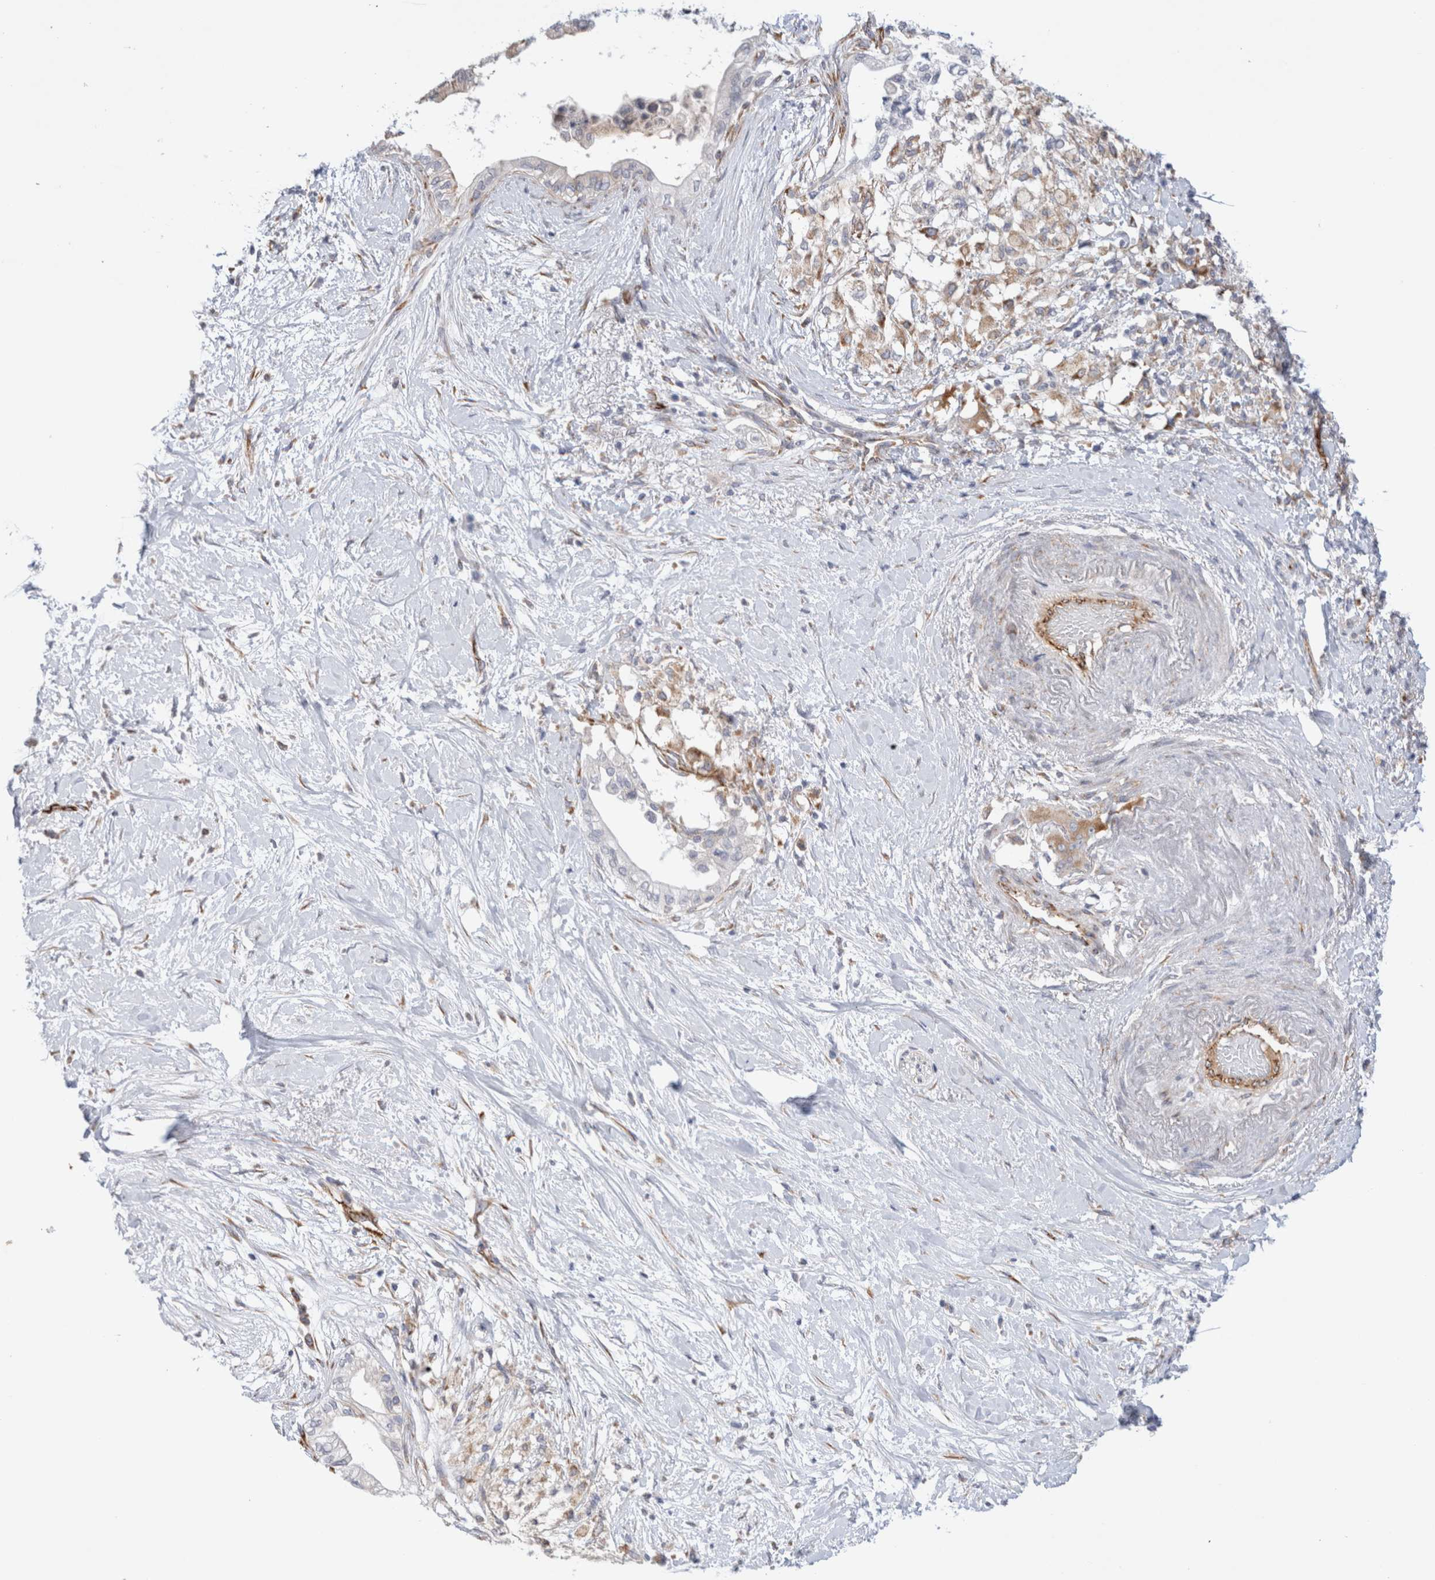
{"staining": {"intensity": "moderate", "quantity": "<25%", "location": "cytoplasmic/membranous"}, "tissue": "pancreatic cancer", "cell_type": "Tumor cells", "image_type": "cancer", "snomed": [{"axis": "morphology", "description": "Normal tissue, NOS"}, {"axis": "morphology", "description": "Adenocarcinoma, NOS"}, {"axis": "topography", "description": "Pancreas"}, {"axis": "topography", "description": "Duodenum"}], "caption": "Immunohistochemical staining of human adenocarcinoma (pancreatic) displays moderate cytoplasmic/membranous protein expression in approximately <25% of tumor cells.", "gene": "CNPY4", "patient": {"sex": "female", "age": 60}}